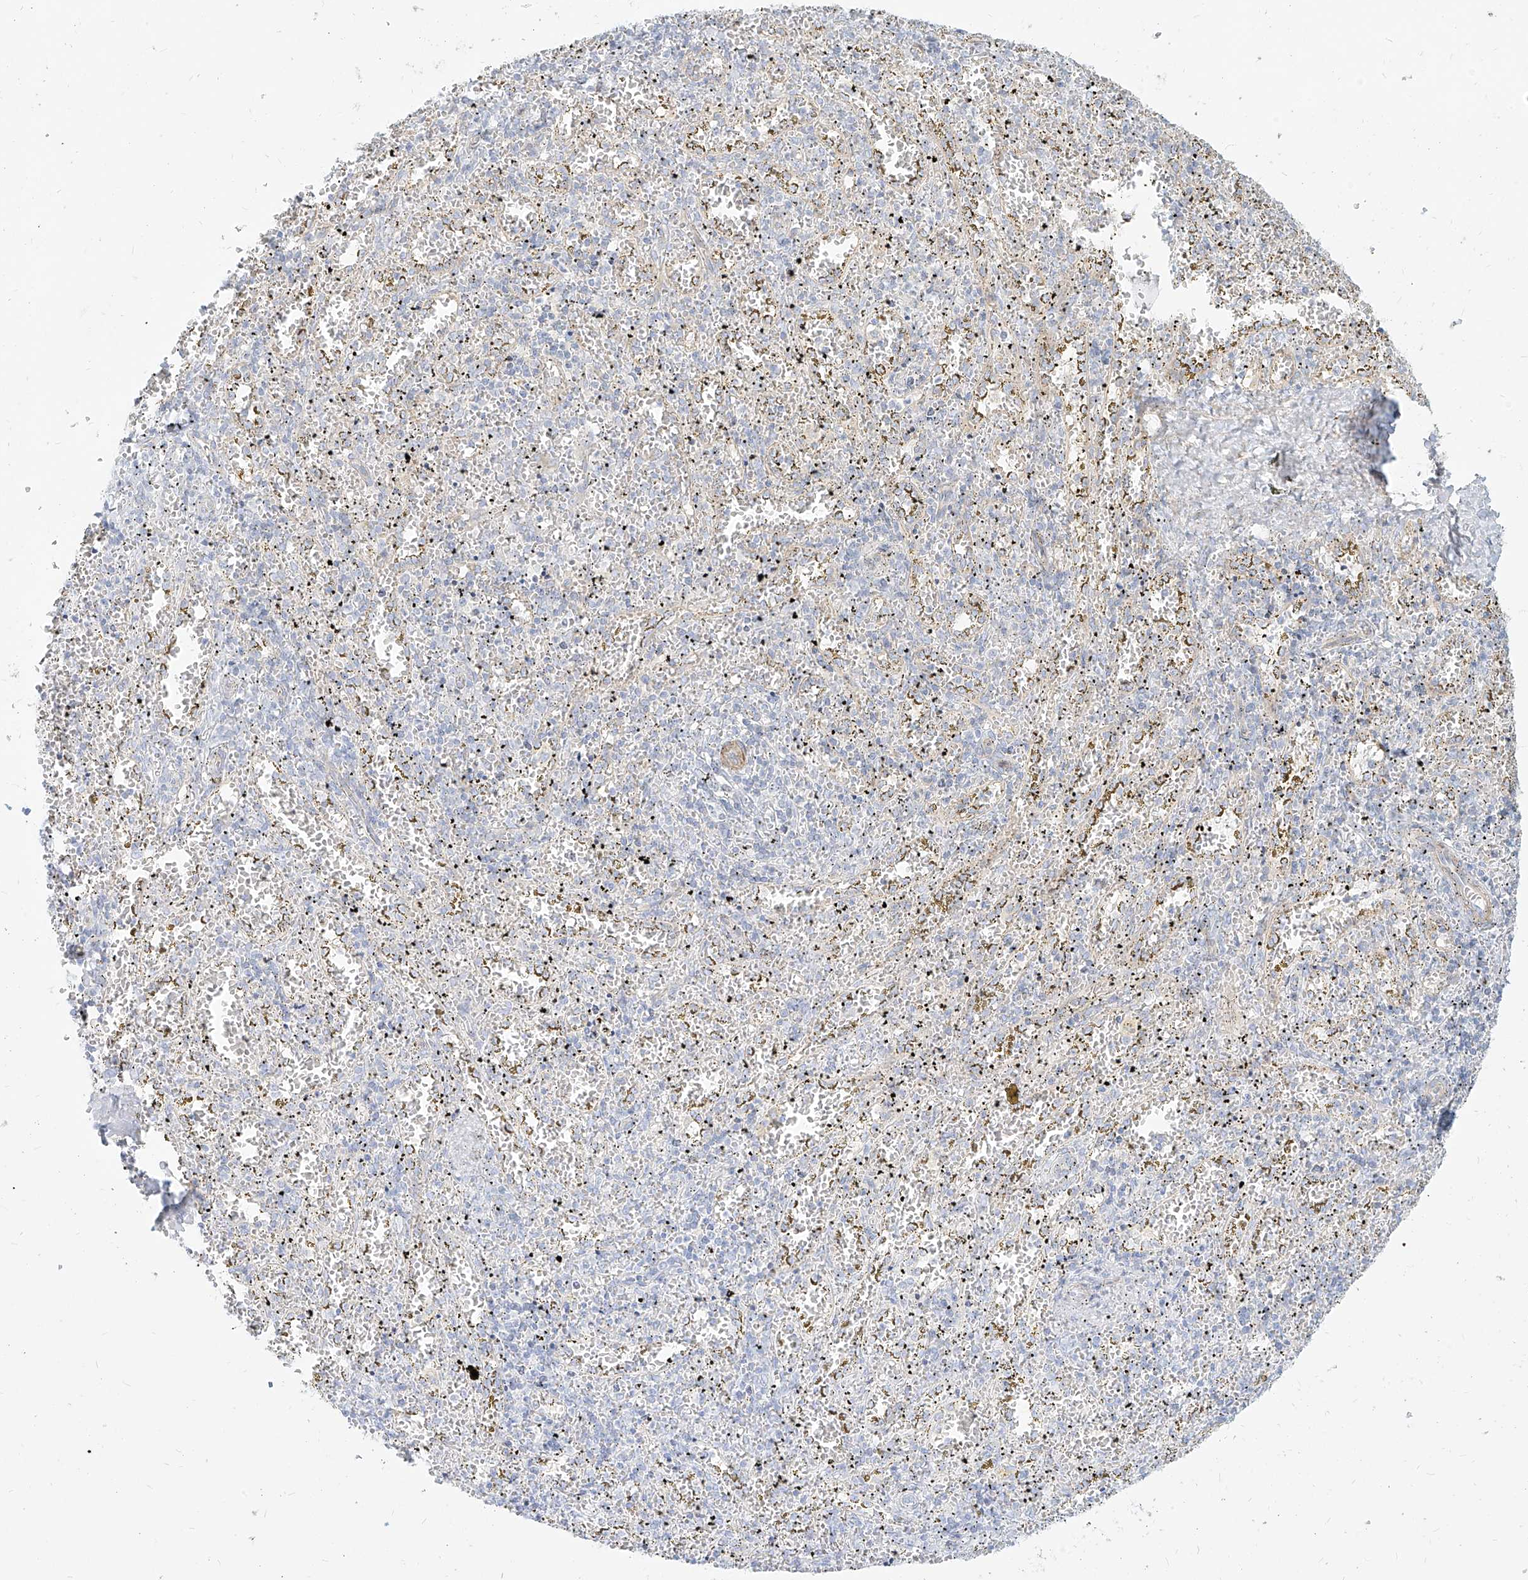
{"staining": {"intensity": "negative", "quantity": "none", "location": "none"}, "tissue": "spleen", "cell_type": "Cells in red pulp", "image_type": "normal", "snomed": [{"axis": "morphology", "description": "Normal tissue, NOS"}, {"axis": "topography", "description": "Spleen"}], "caption": "This is an immunohistochemistry (IHC) histopathology image of benign human spleen. There is no staining in cells in red pulp.", "gene": "ITPKB", "patient": {"sex": "male", "age": 11}}